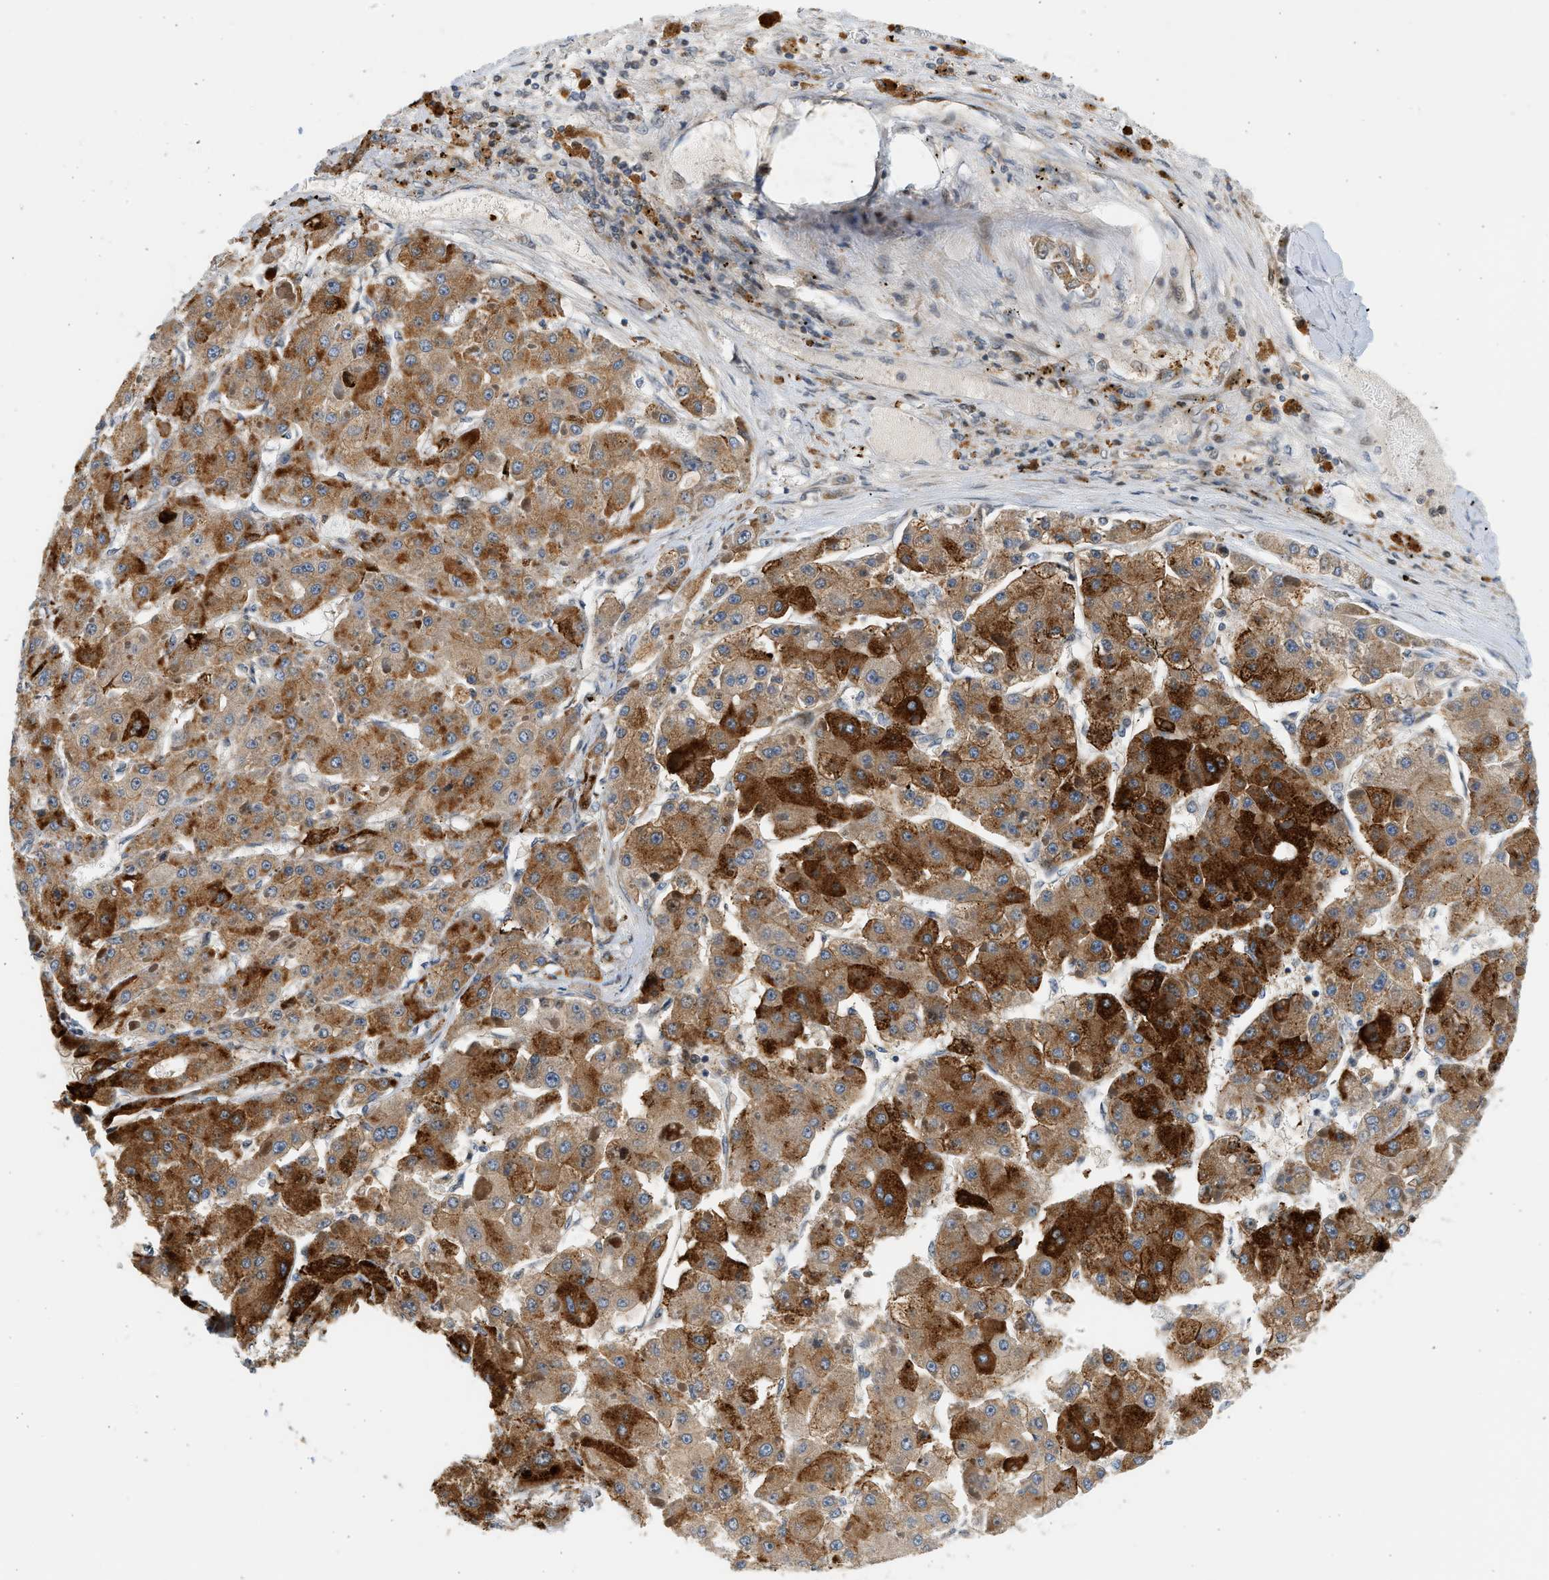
{"staining": {"intensity": "strong", "quantity": ">75%", "location": "cytoplasmic/membranous"}, "tissue": "liver cancer", "cell_type": "Tumor cells", "image_type": "cancer", "snomed": [{"axis": "morphology", "description": "Carcinoma, Hepatocellular, NOS"}, {"axis": "topography", "description": "Liver"}], "caption": "Immunohistochemistry micrograph of neoplastic tissue: human liver cancer stained using immunohistochemistry shows high levels of strong protein expression localized specifically in the cytoplasmic/membranous of tumor cells, appearing as a cytoplasmic/membranous brown color.", "gene": "NRSN2", "patient": {"sex": "female", "age": 73}}